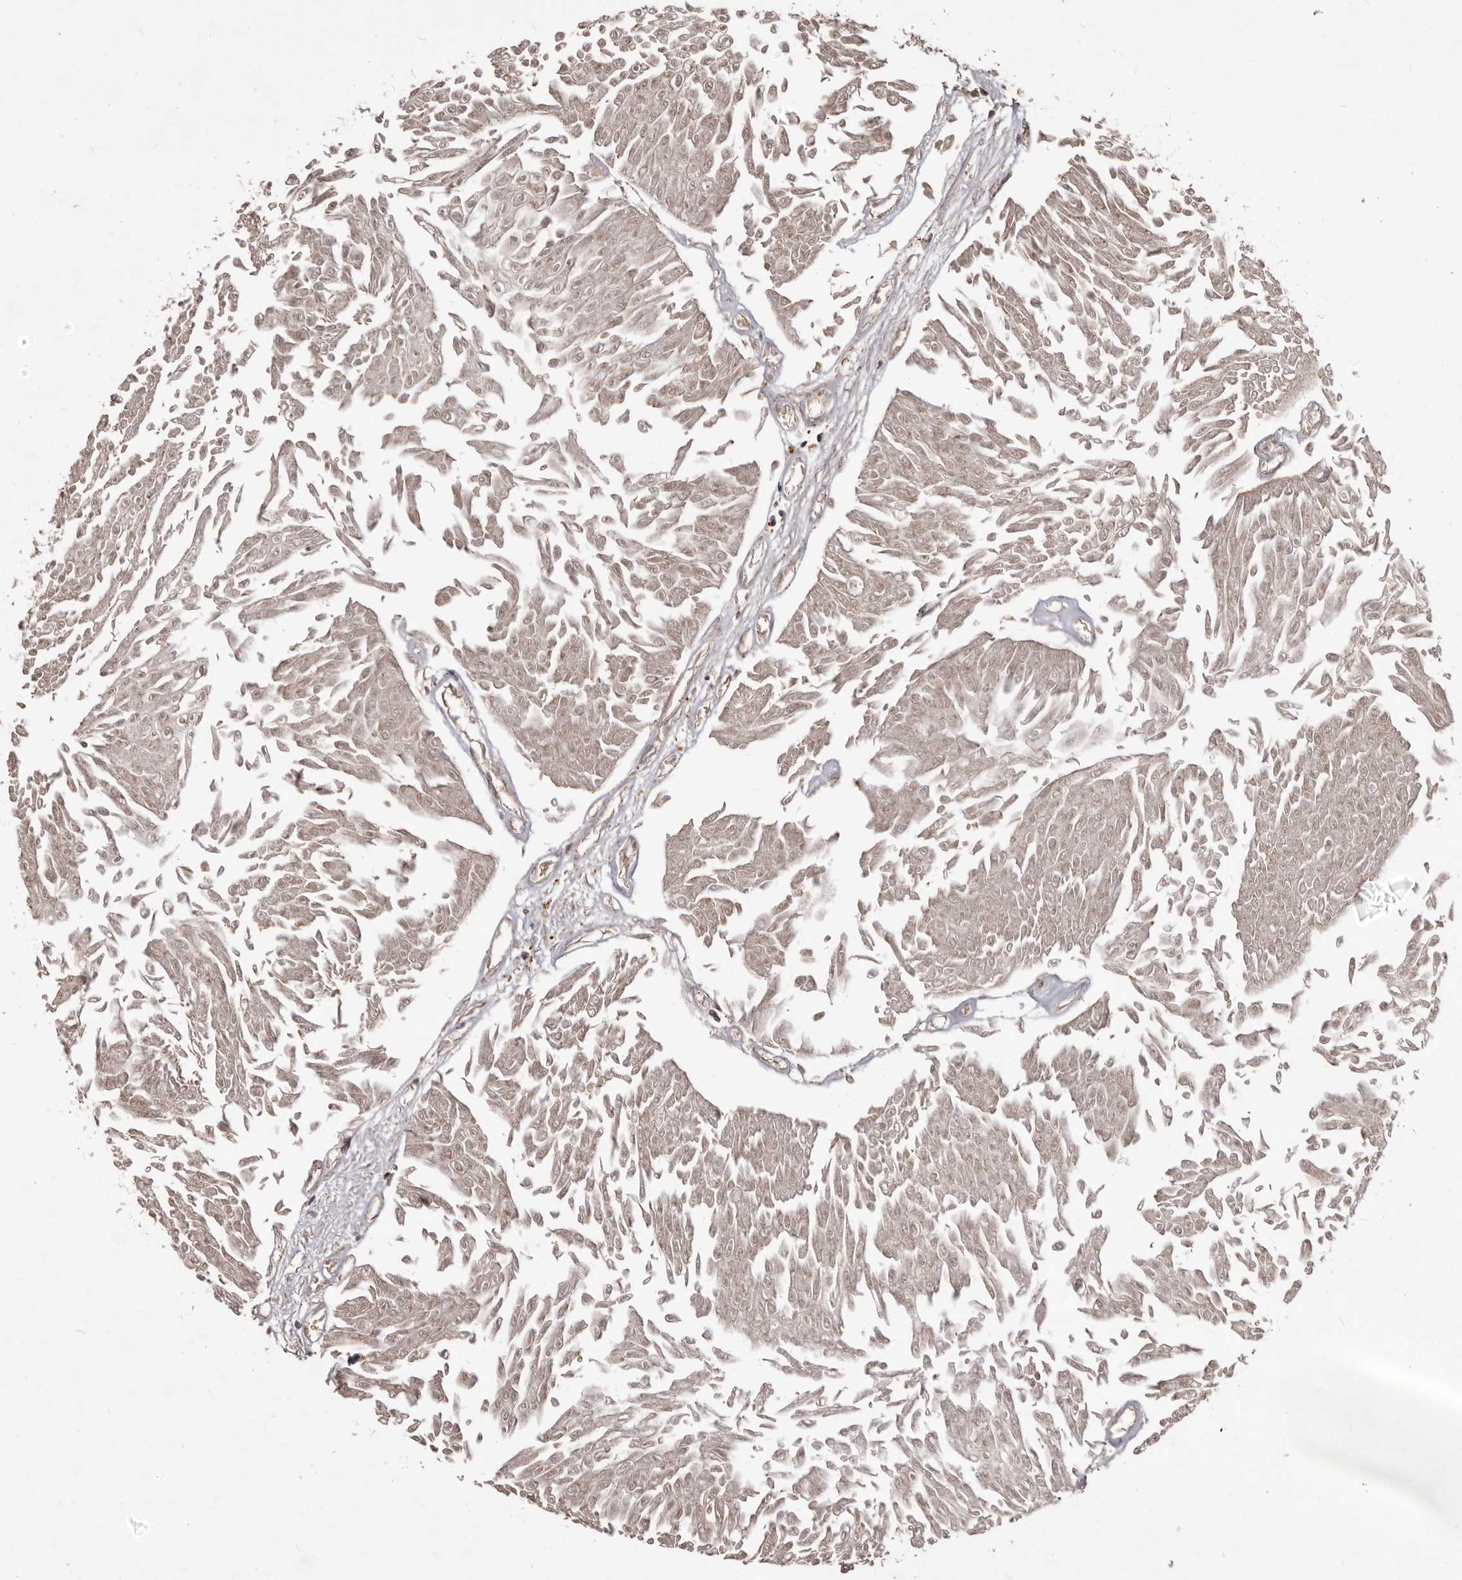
{"staining": {"intensity": "weak", "quantity": ">75%", "location": "cytoplasmic/membranous,nuclear"}, "tissue": "urothelial cancer", "cell_type": "Tumor cells", "image_type": "cancer", "snomed": [{"axis": "morphology", "description": "Urothelial carcinoma, Low grade"}, {"axis": "topography", "description": "Urinary bladder"}], "caption": "Urothelial cancer stained with DAB (3,3'-diaminobenzidine) IHC exhibits low levels of weak cytoplasmic/membranous and nuclear staining in approximately >75% of tumor cells. The protein is shown in brown color, while the nuclei are stained blue.", "gene": "MTO1", "patient": {"sex": "male", "age": 67}}